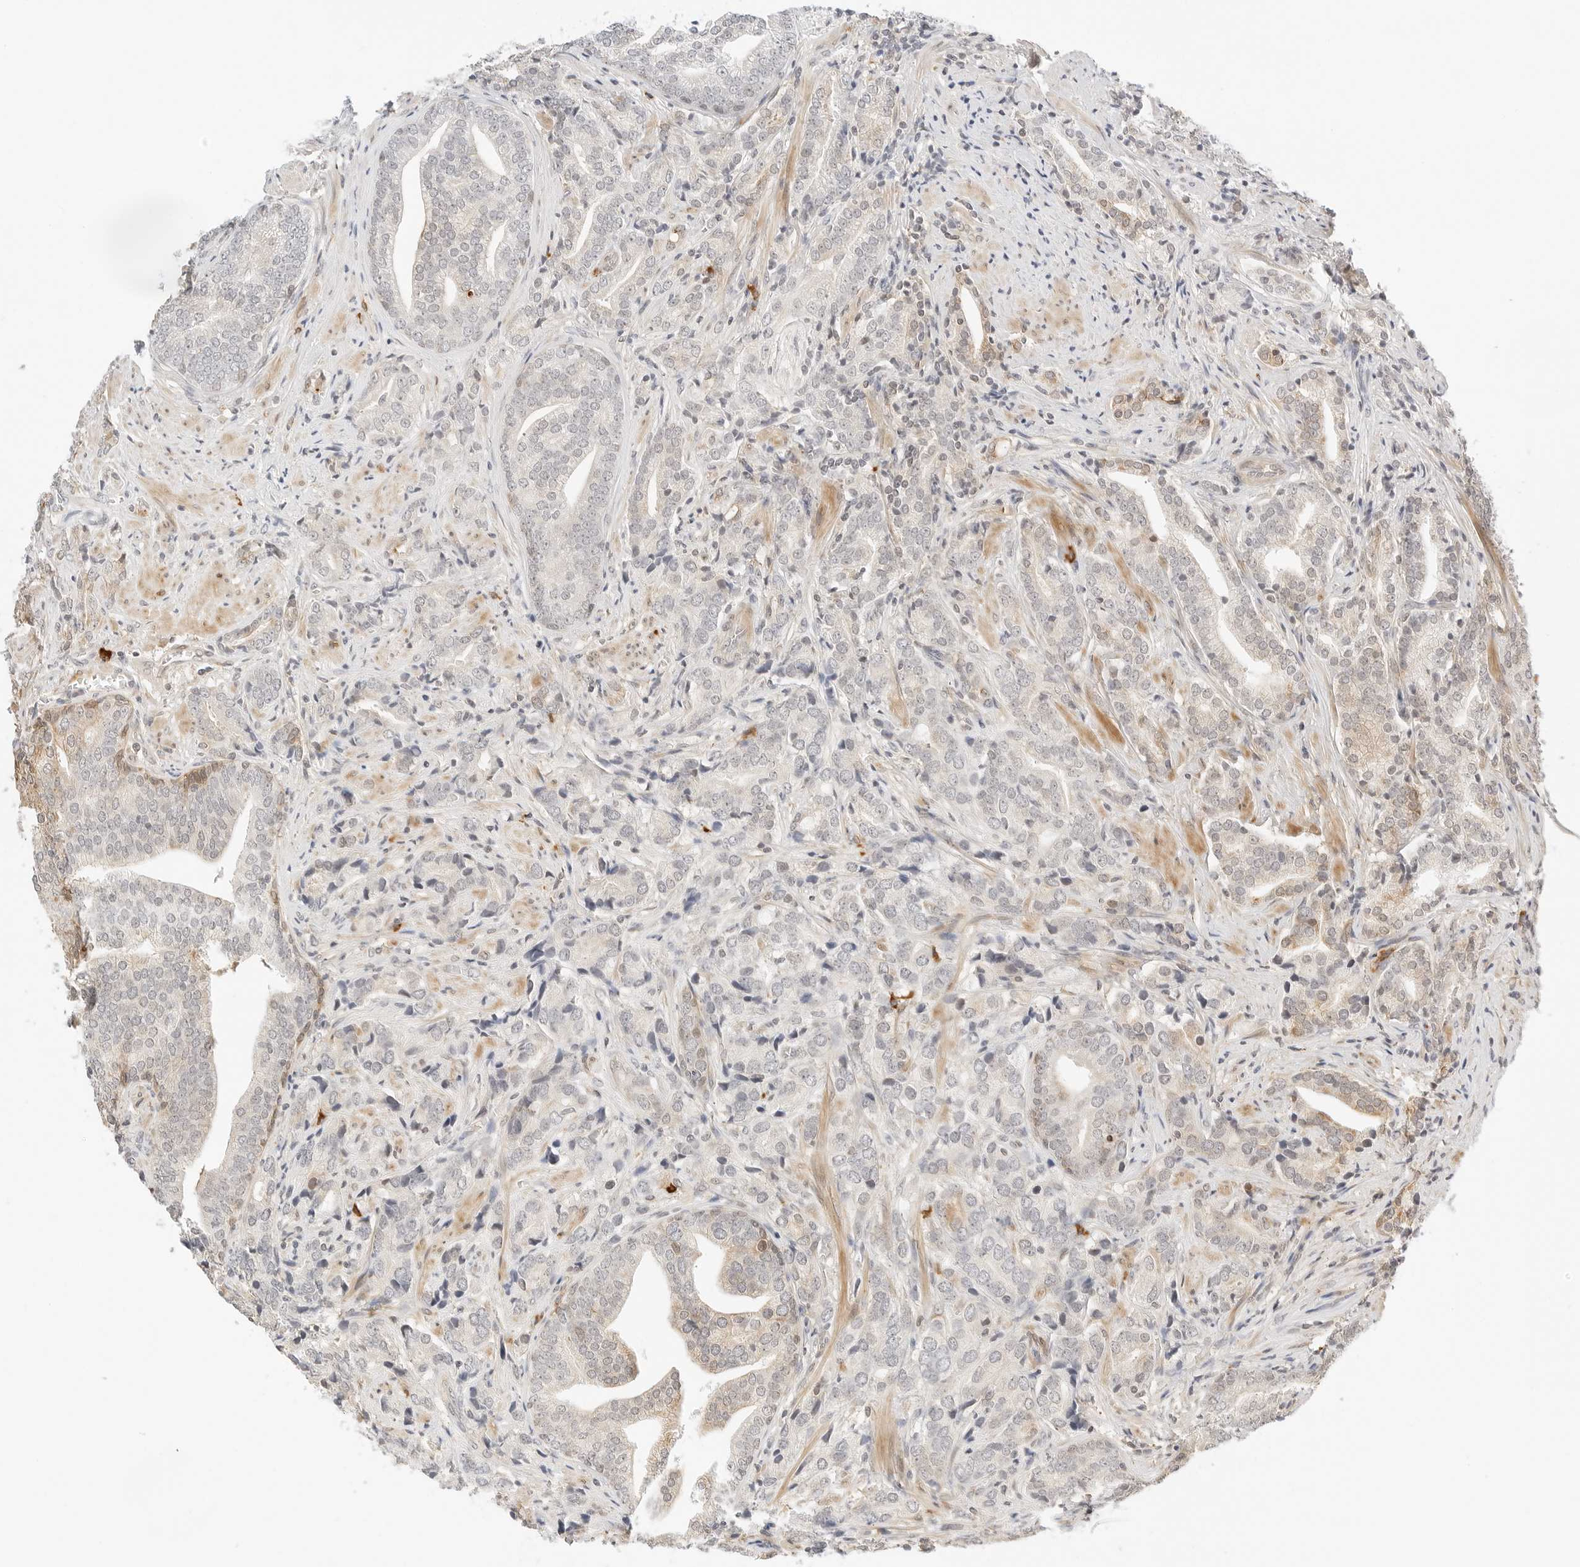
{"staining": {"intensity": "weak", "quantity": "<25%", "location": "cytoplasmic/membranous"}, "tissue": "prostate cancer", "cell_type": "Tumor cells", "image_type": "cancer", "snomed": [{"axis": "morphology", "description": "Adenocarcinoma, High grade"}, {"axis": "topography", "description": "Prostate"}], "caption": "This is an IHC image of prostate cancer (high-grade adenocarcinoma). There is no staining in tumor cells.", "gene": "TEKT2", "patient": {"sex": "male", "age": 57}}